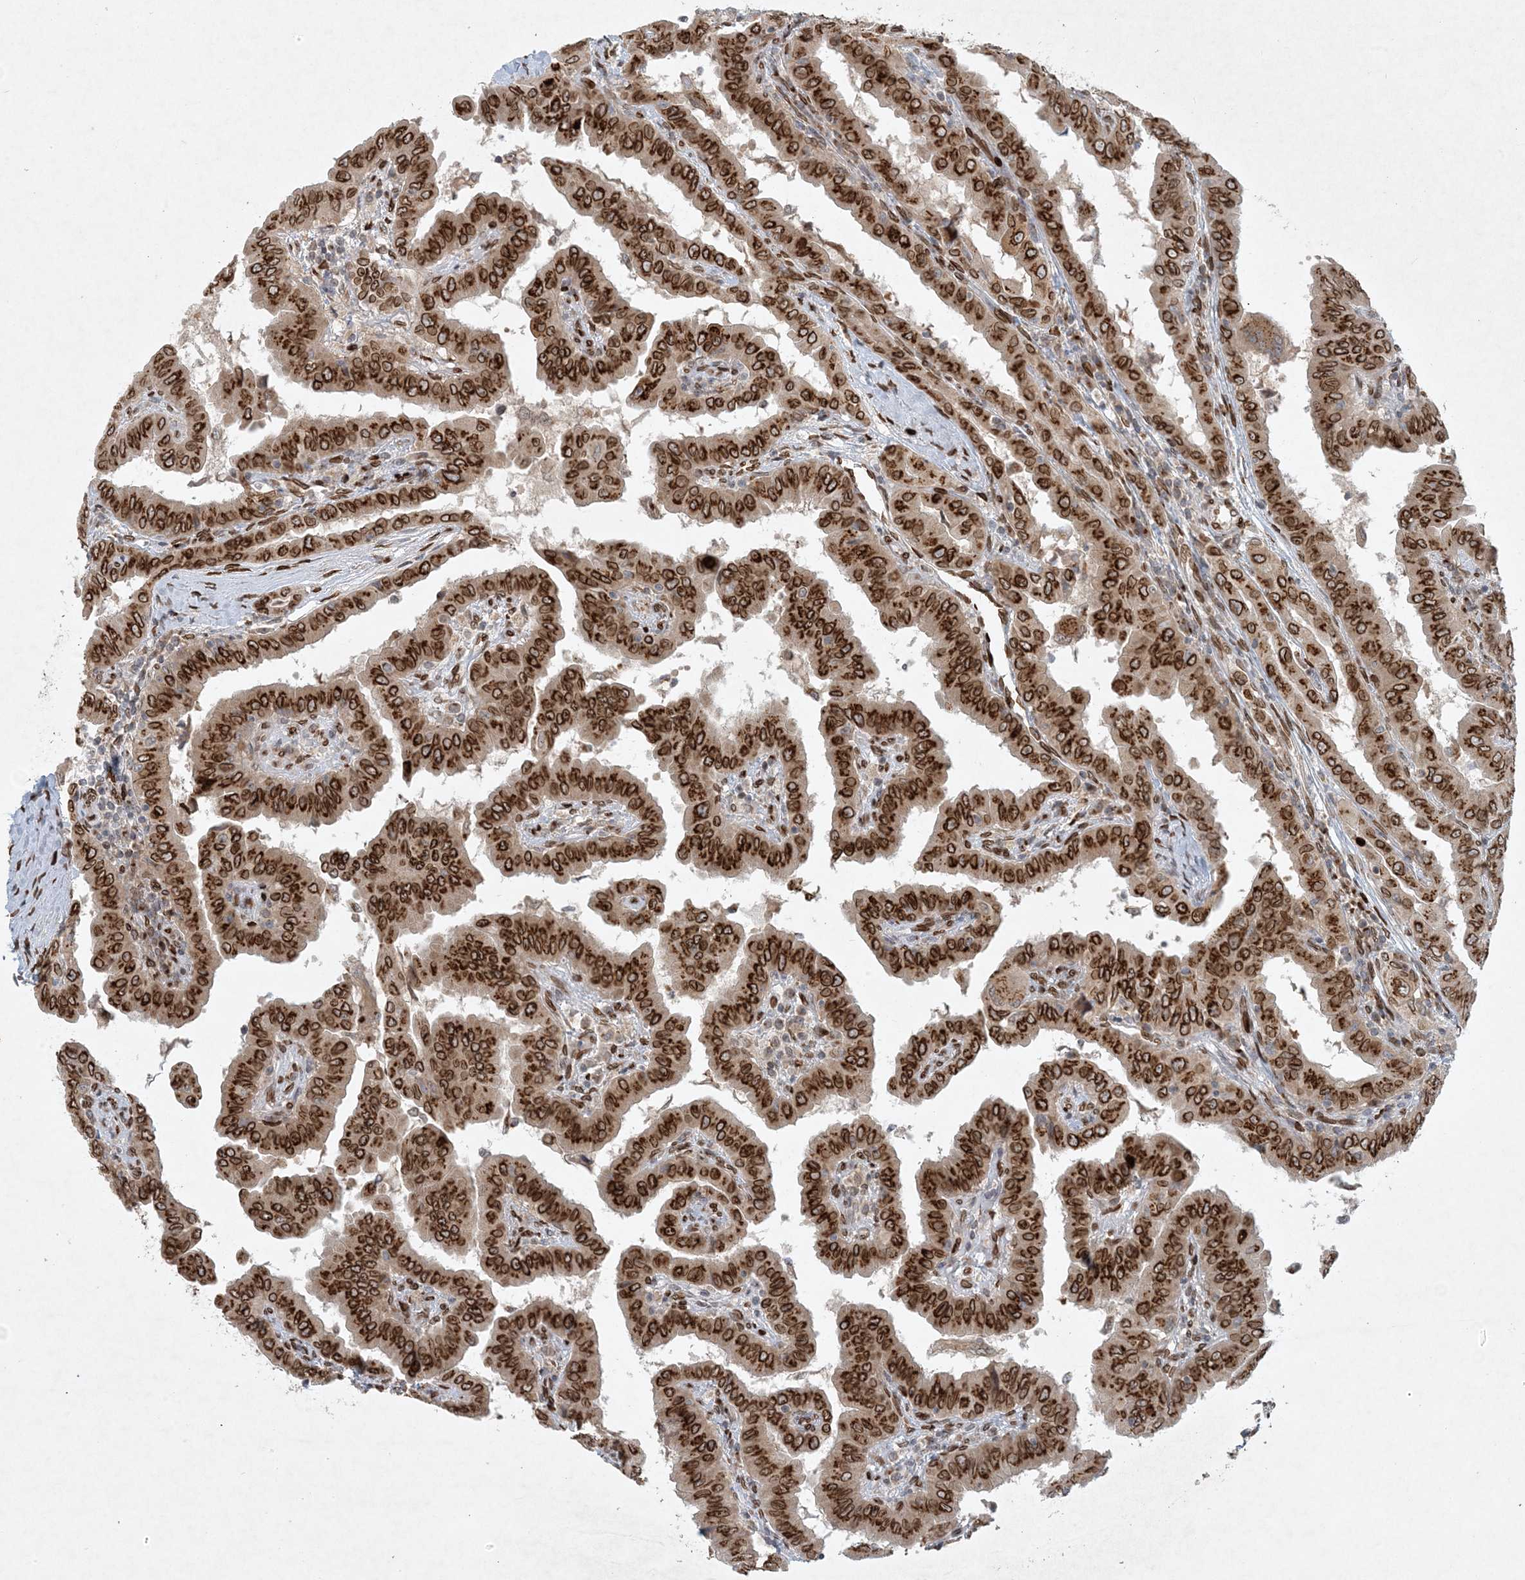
{"staining": {"intensity": "strong", "quantity": ">75%", "location": "cytoplasmic/membranous"}, "tissue": "thyroid cancer", "cell_type": "Tumor cells", "image_type": "cancer", "snomed": [{"axis": "morphology", "description": "Papillary adenocarcinoma, NOS"}, {"axis": "topography", "description": "Thyroid gland"}], "caption": "Papillary adenocarcinoma (thyroid) was stained to show a protein in brown. There is high levels of strong cytoplasmic/membranous expression in about >75% of tumor cells.", "gene": "SLC35A2", "patient": {"sex": "male", "age": 33}}